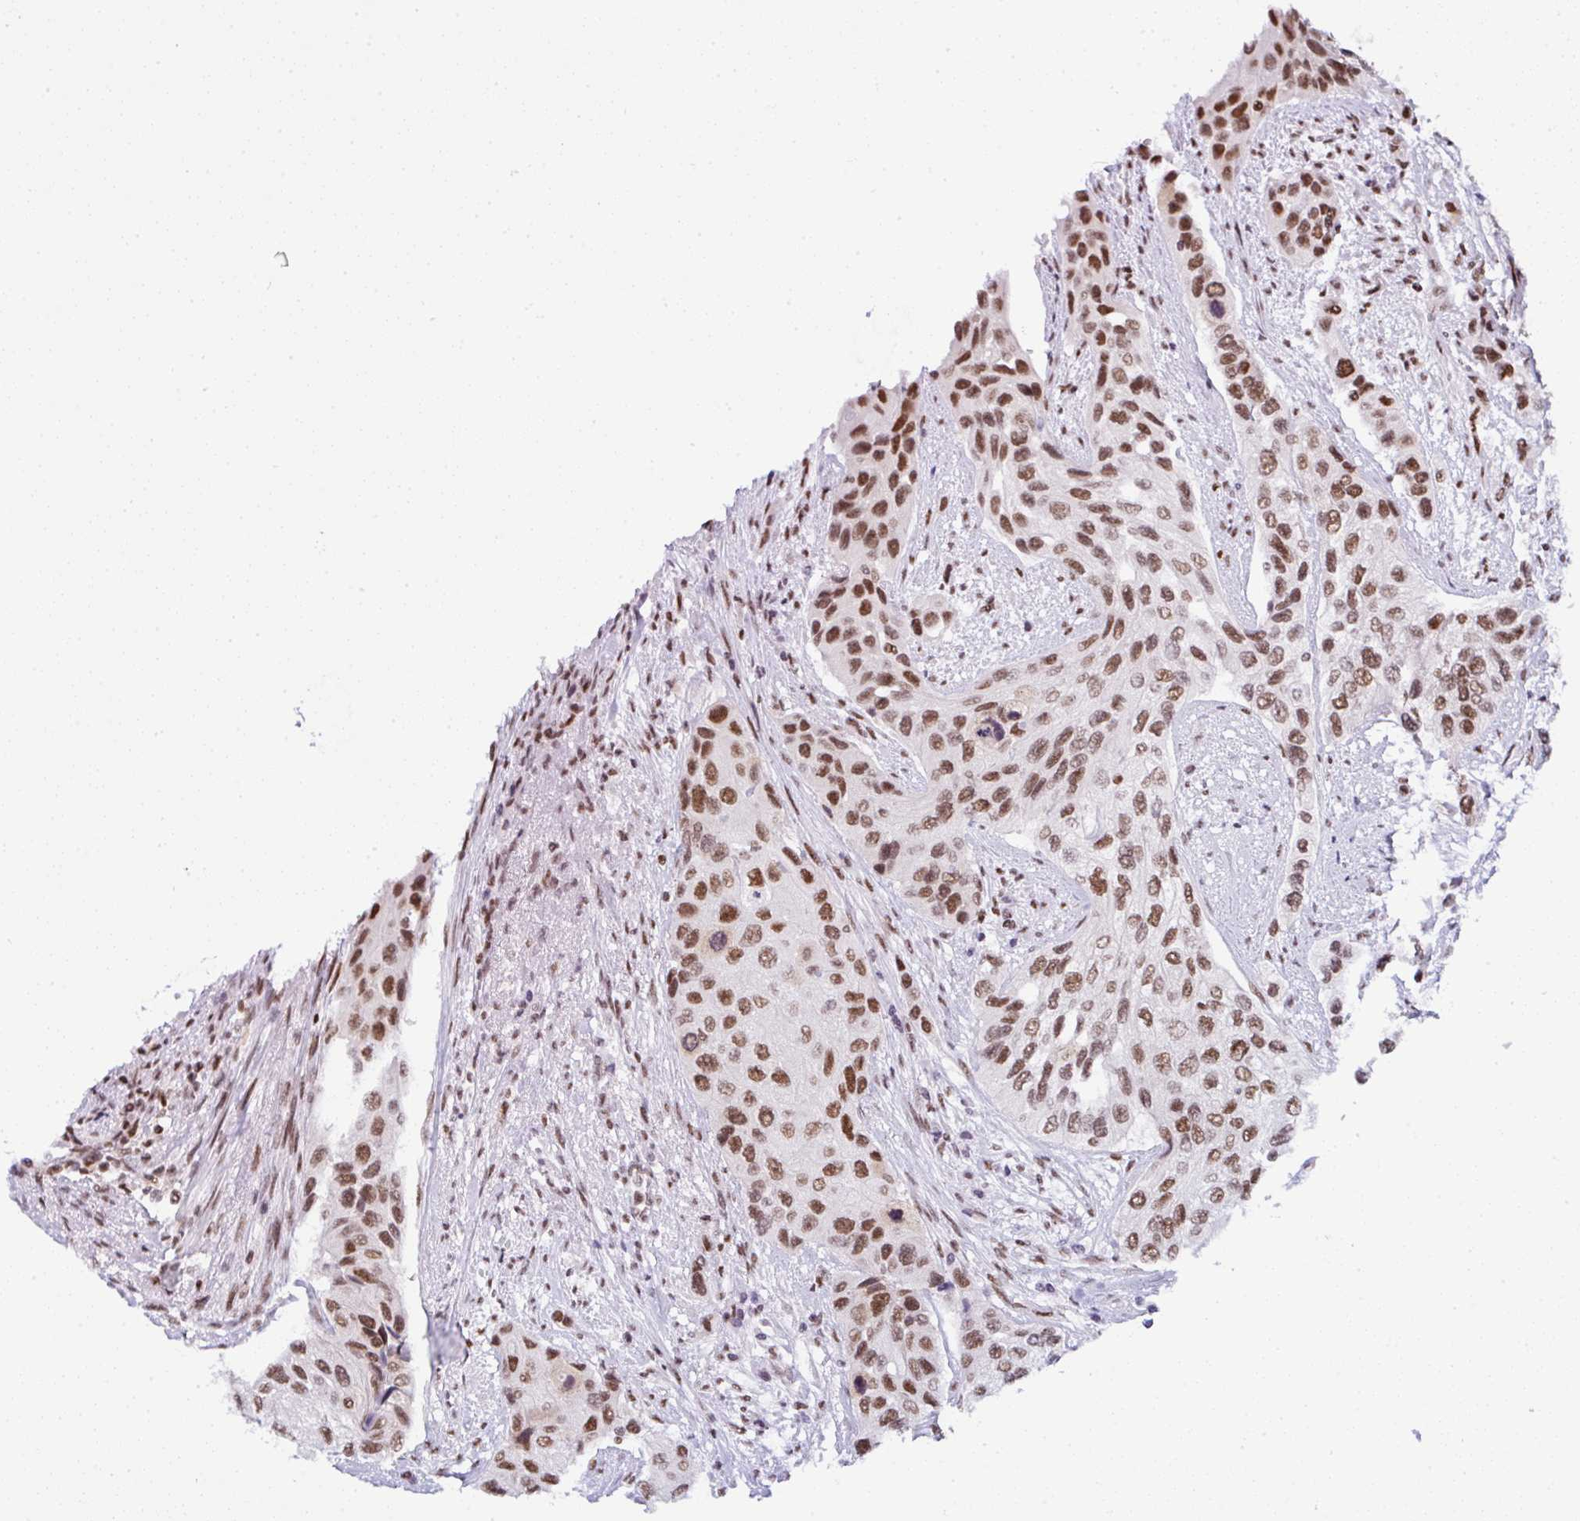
{"staining": {"intensity": "moderate", "quantity": ">75%", "location": "nuclear"}, "tissue": "urothelial cancer", "cell_type": "Tumor cells", "image_type": "cancer", "snomed": [{"axis": "morphology", "description": "Normal tissue, NOS"}, {"axis": "morphology", "description": "Urothelial carcinoma, High grade"}, {"axis": "topography", "description": "Vascular tissue"}, {"axis": "topography", "description": "Urinary bladder"}], "caption": "This photomicrograph demonstrates immunohistochemistry (IHC) staining of human urothelial carcinoma (high-grade), with medium moderate nuclear expression in about >75% of tumor cells.", "gene": "DR1", "patient": {"sex": "female", "age": 56}}